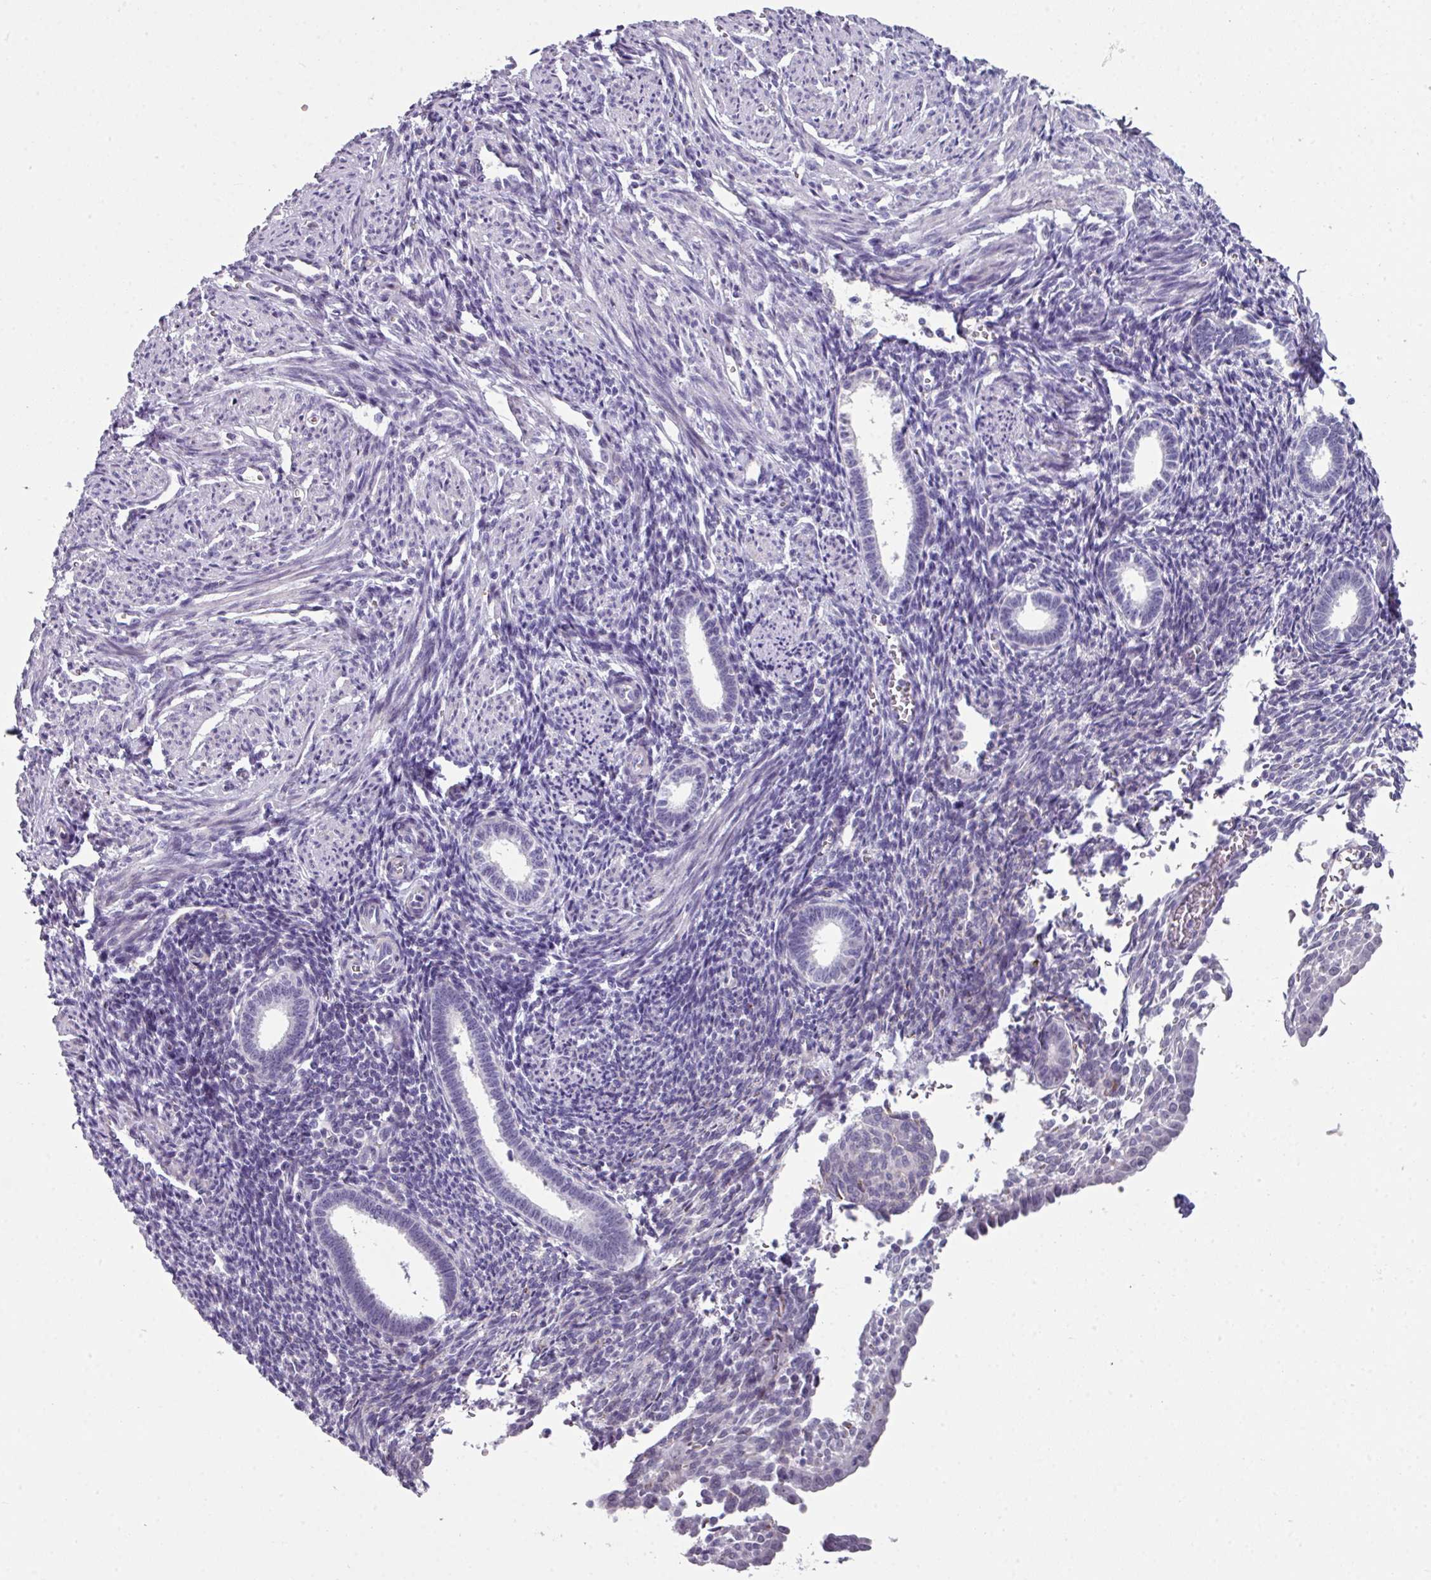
{"staining": {"intensity": "negative", "quantity": "none", "location": "none"}, "tissue": "endometrium", "cell_type": "Cells in endometrial stroma", "image_type": "normal", "snomed": [{"axis": "morphology", "description": "Normal tissue, NOS"}, {"axis": "topography", "description": "Endometrium"}], "caption": "There is no significant expression in cells in endometrial stroma of endometrium. (DAB (3,3'-diaminobenzidine) immunohistochemistry, high magnification).", "gene": "BMS1", "patient": {"sex": "female", "age": 32}}